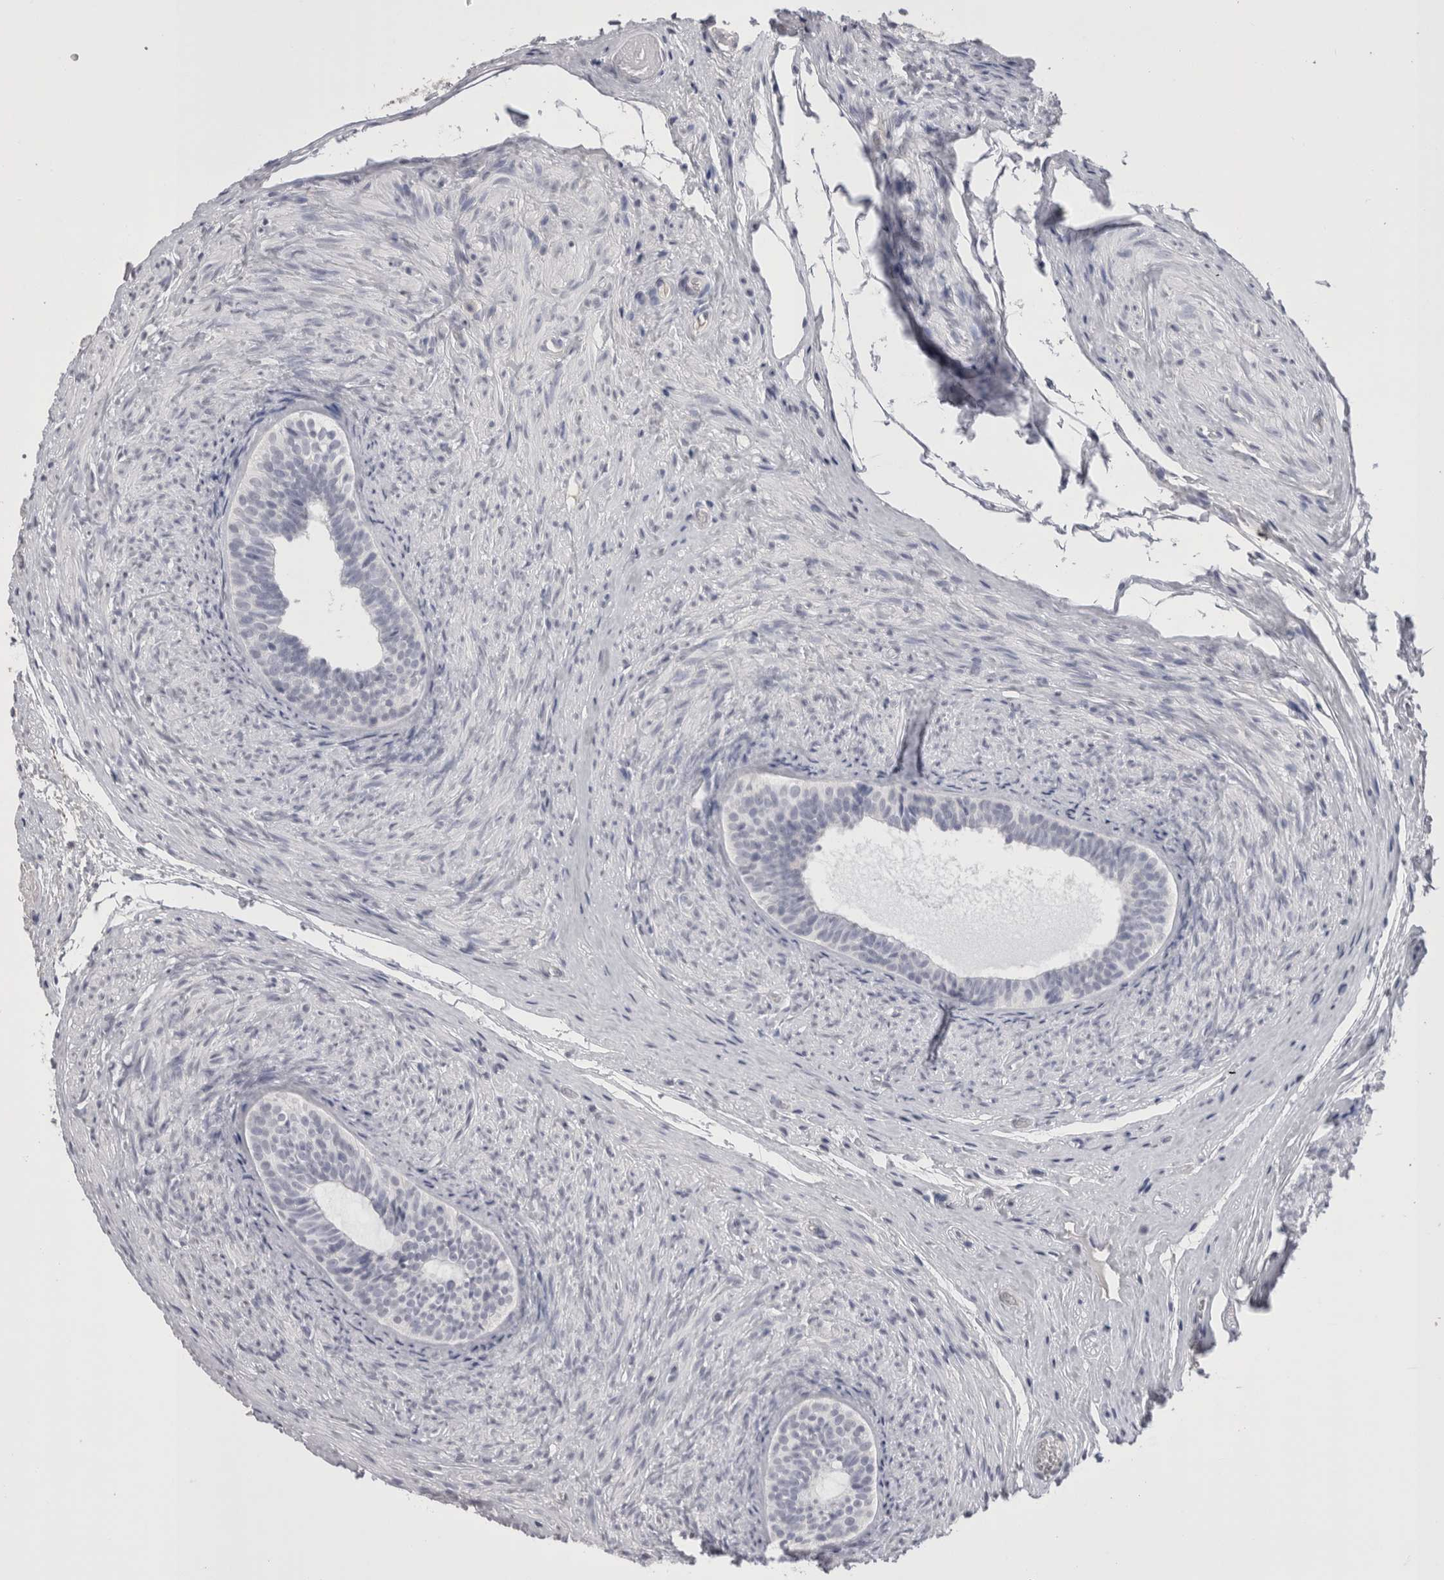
{"staining": {"intensity": "strong", "quantity": "<25%", "location": "cytoplasmic/membranous"}, "tissue": "epididymis", "cell_type": "Glandular cells", "image_type": "normal", "snomed": [{"axis": "morphology", "description": "Normal tissue, NOS"}, {"axis": "topography", "description": "Epididymis"}], "caption": "The micrograph shows a brown stain indicating the presence of a protein in the cytoplasmic/membranous of glandular cells in epididymis.", "gene": "CDHR5", "patient": {"sex": "male", "age": 5}}